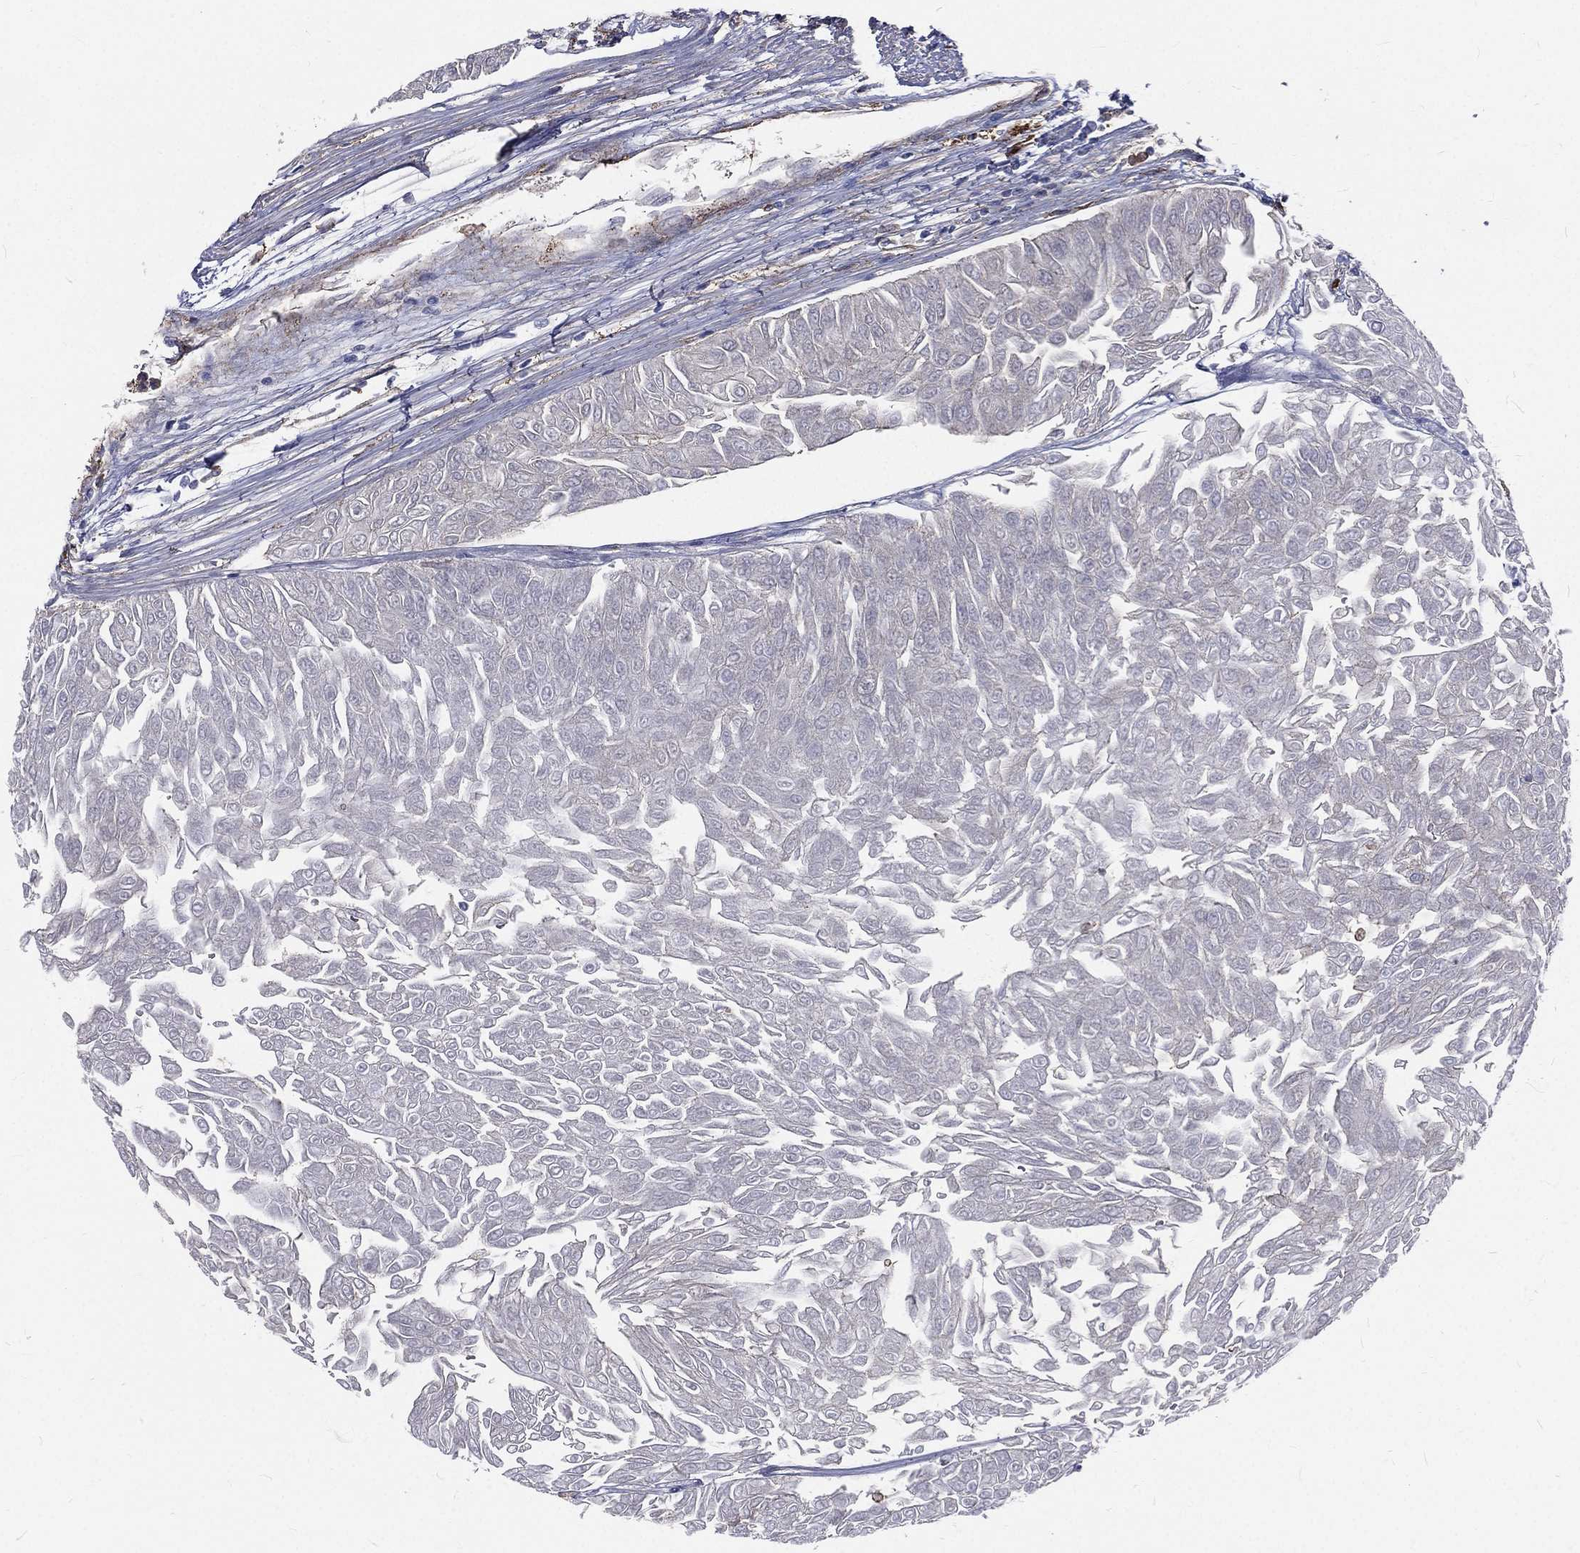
{"staining": {"intensity": "negative", "quantity": "none", "location": "none"}, "tissue": "urothelial cancer", "cell_type": "Tumor cells", "image_type": "cancer", "snomed": [{"axis": "morphology", "description": "Urothelial carcinoma, Low grade"}, {"axis": "topography", "description": "Urinary bladder"}], "caption": "IHC of human low-grade urothelial carcinoma demonstrates no staining in tumor cells. (IHC, brightfield microscopy, high magnification).", "gene": "BASP1", "patient": {"sex": "male", "age": 67}}